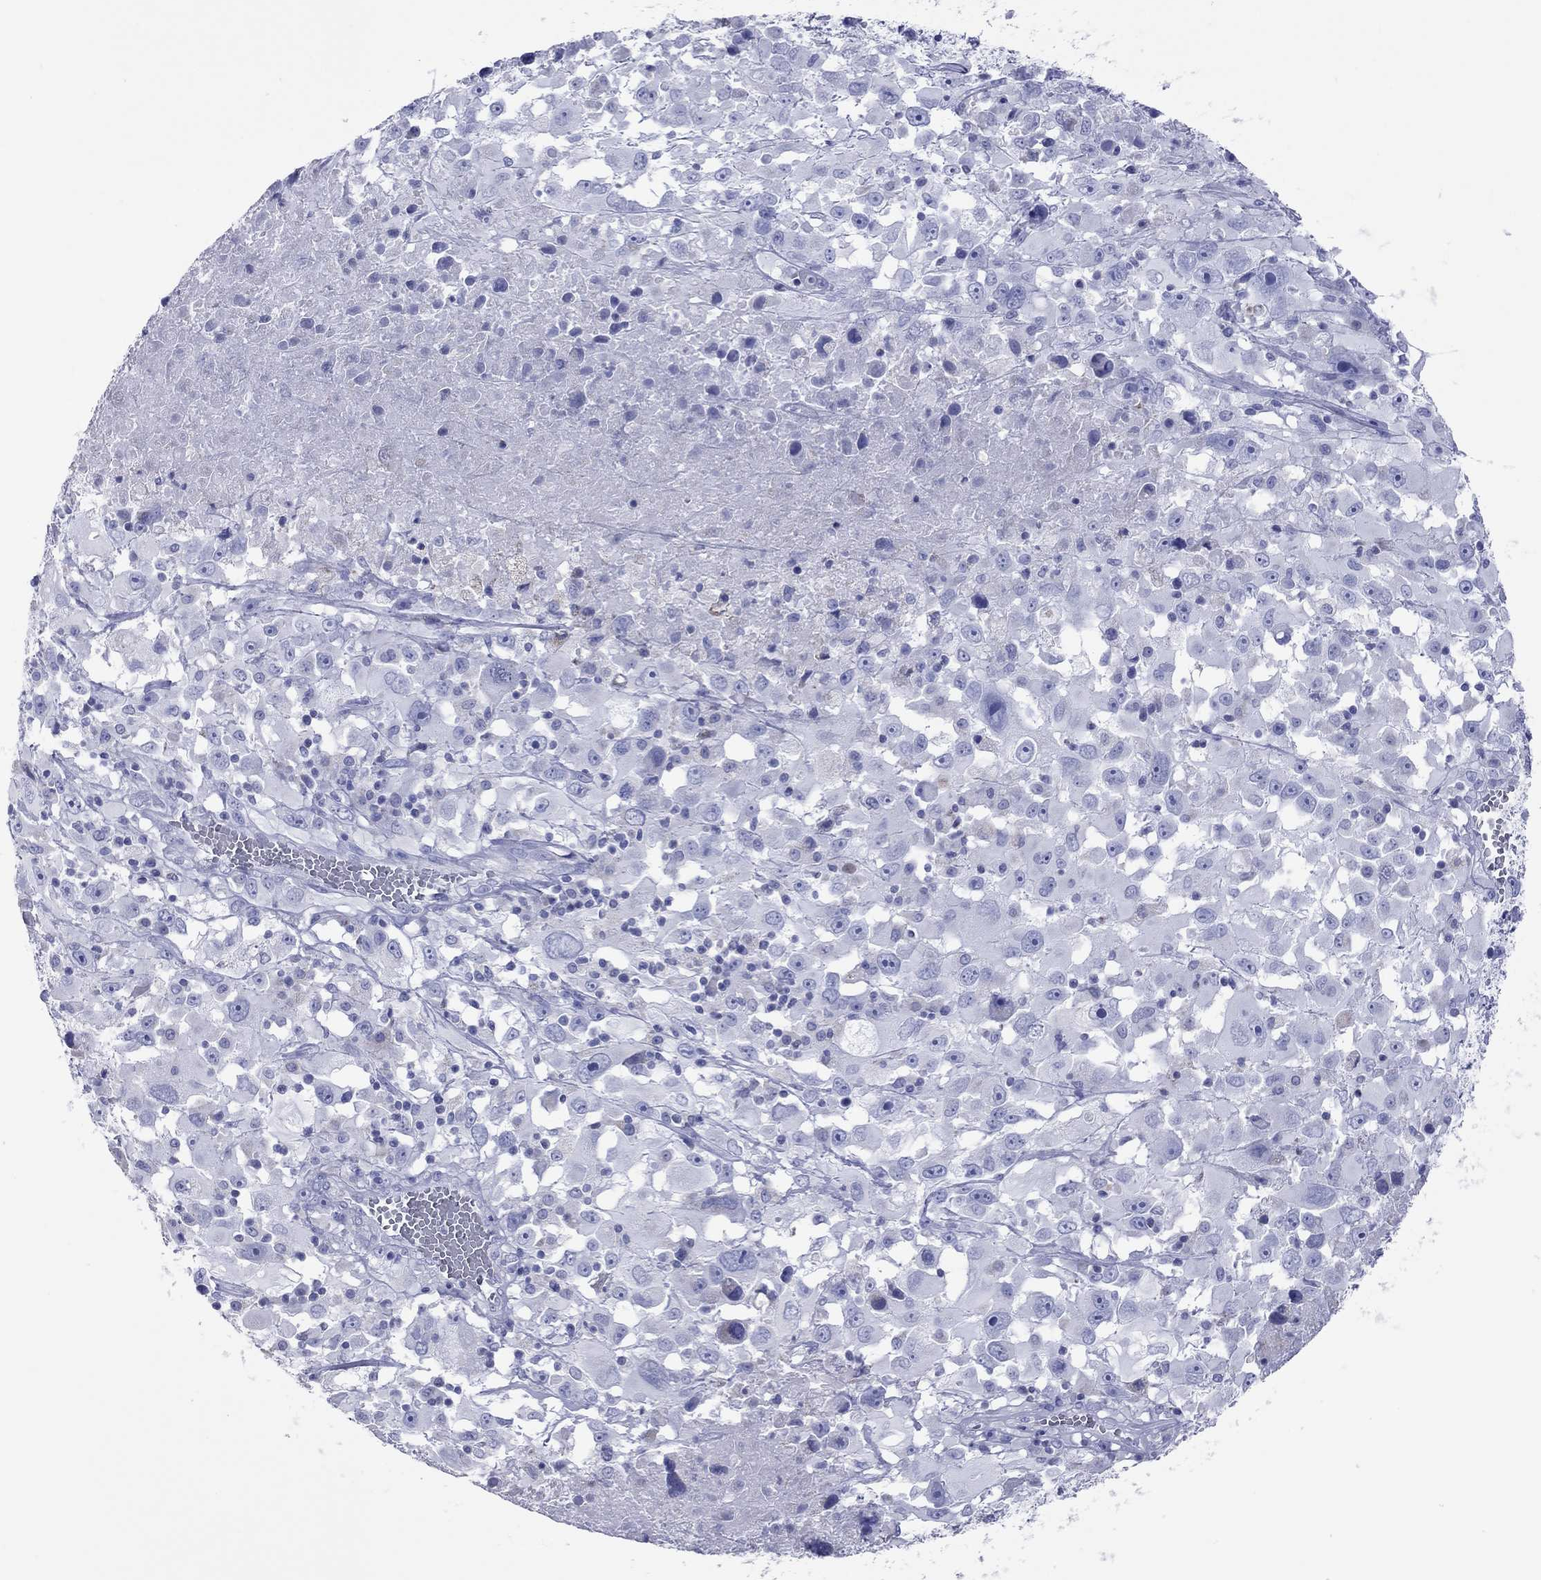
{"staining": {"intensity": "negative", "quantity": "none", "location": "none"}, "tissue": "melanoma", "cell_type": "Tumor cells", "image_type": "cancer", "snomed": [{"axis": "morphology", "description": "Malignant melanoma, Metastatic site"}, {"axis": "topography", "description": "Soft tissue"}], "caption": "Photomicrograph shows no significant protein expression in tumor cells of melanoma. (DAB immunohistochemistry with hematoxylin counter stain).", "gene": "VSIG10", "patient": {"sex": "male", "age": 50}}